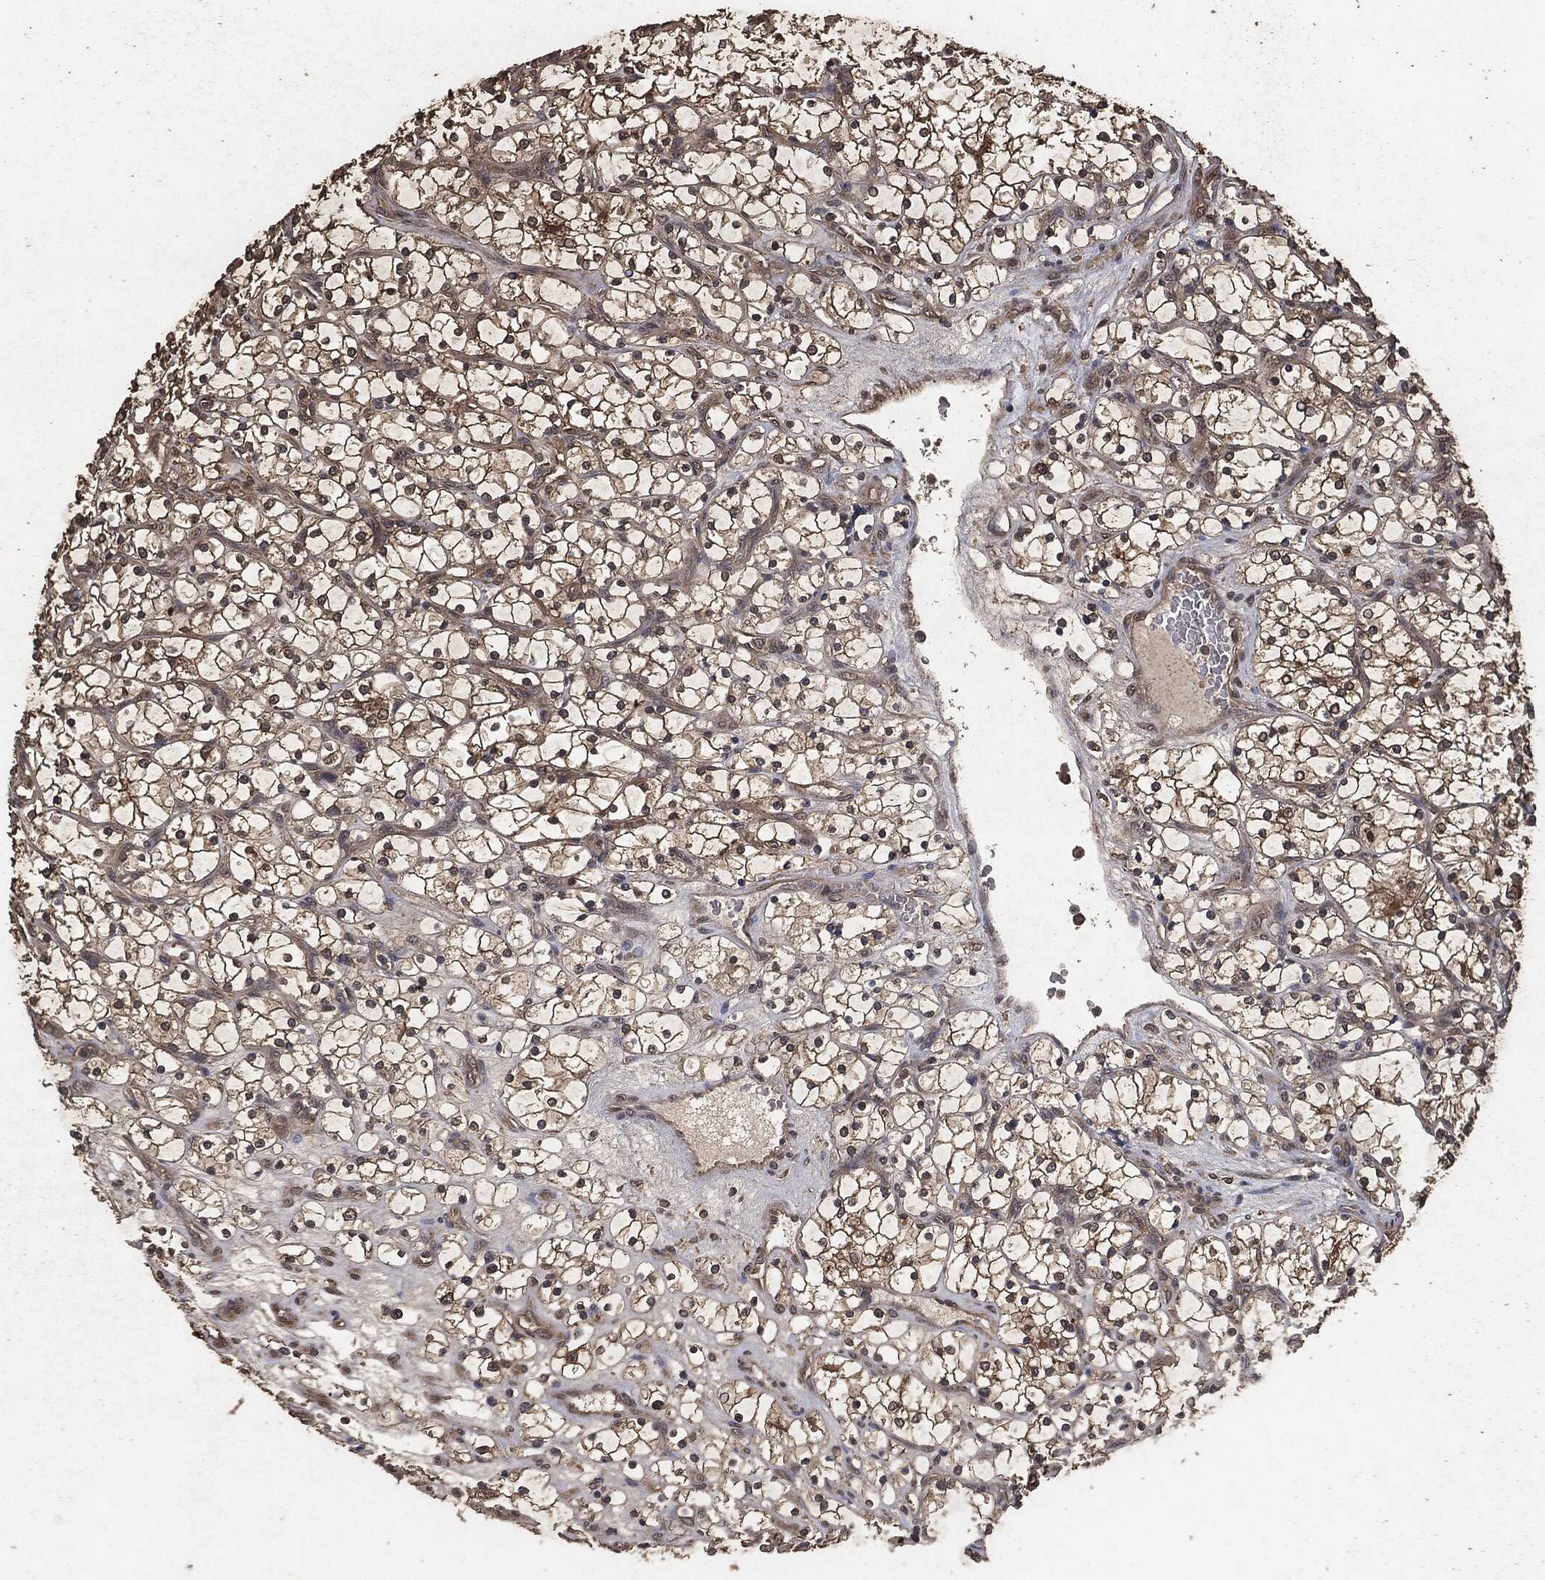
{"staining": {"intensity": "weak", "quantity": ">75%", "location": "cytoplasmic/membranous"}, "tissue": "renal cancer", "cell_type": "Tumor cells", "image_type": "cancer", "snomed": [{"axis": "morphology", "description": "Adenocarcinoma, NOS"}, {"axis": "topography", "description": "Kidney"}], "caption": "Immunohistochemistry (DAB (3,3'-diaminobenzidine)) staining of human renal adenocarcinoma demonstrates weak cytoplasmic/membranous protein expression in about >75% of tumor cells.", "gene": "AKT1S1", "patient": {"sex": "female", "age": 69}}